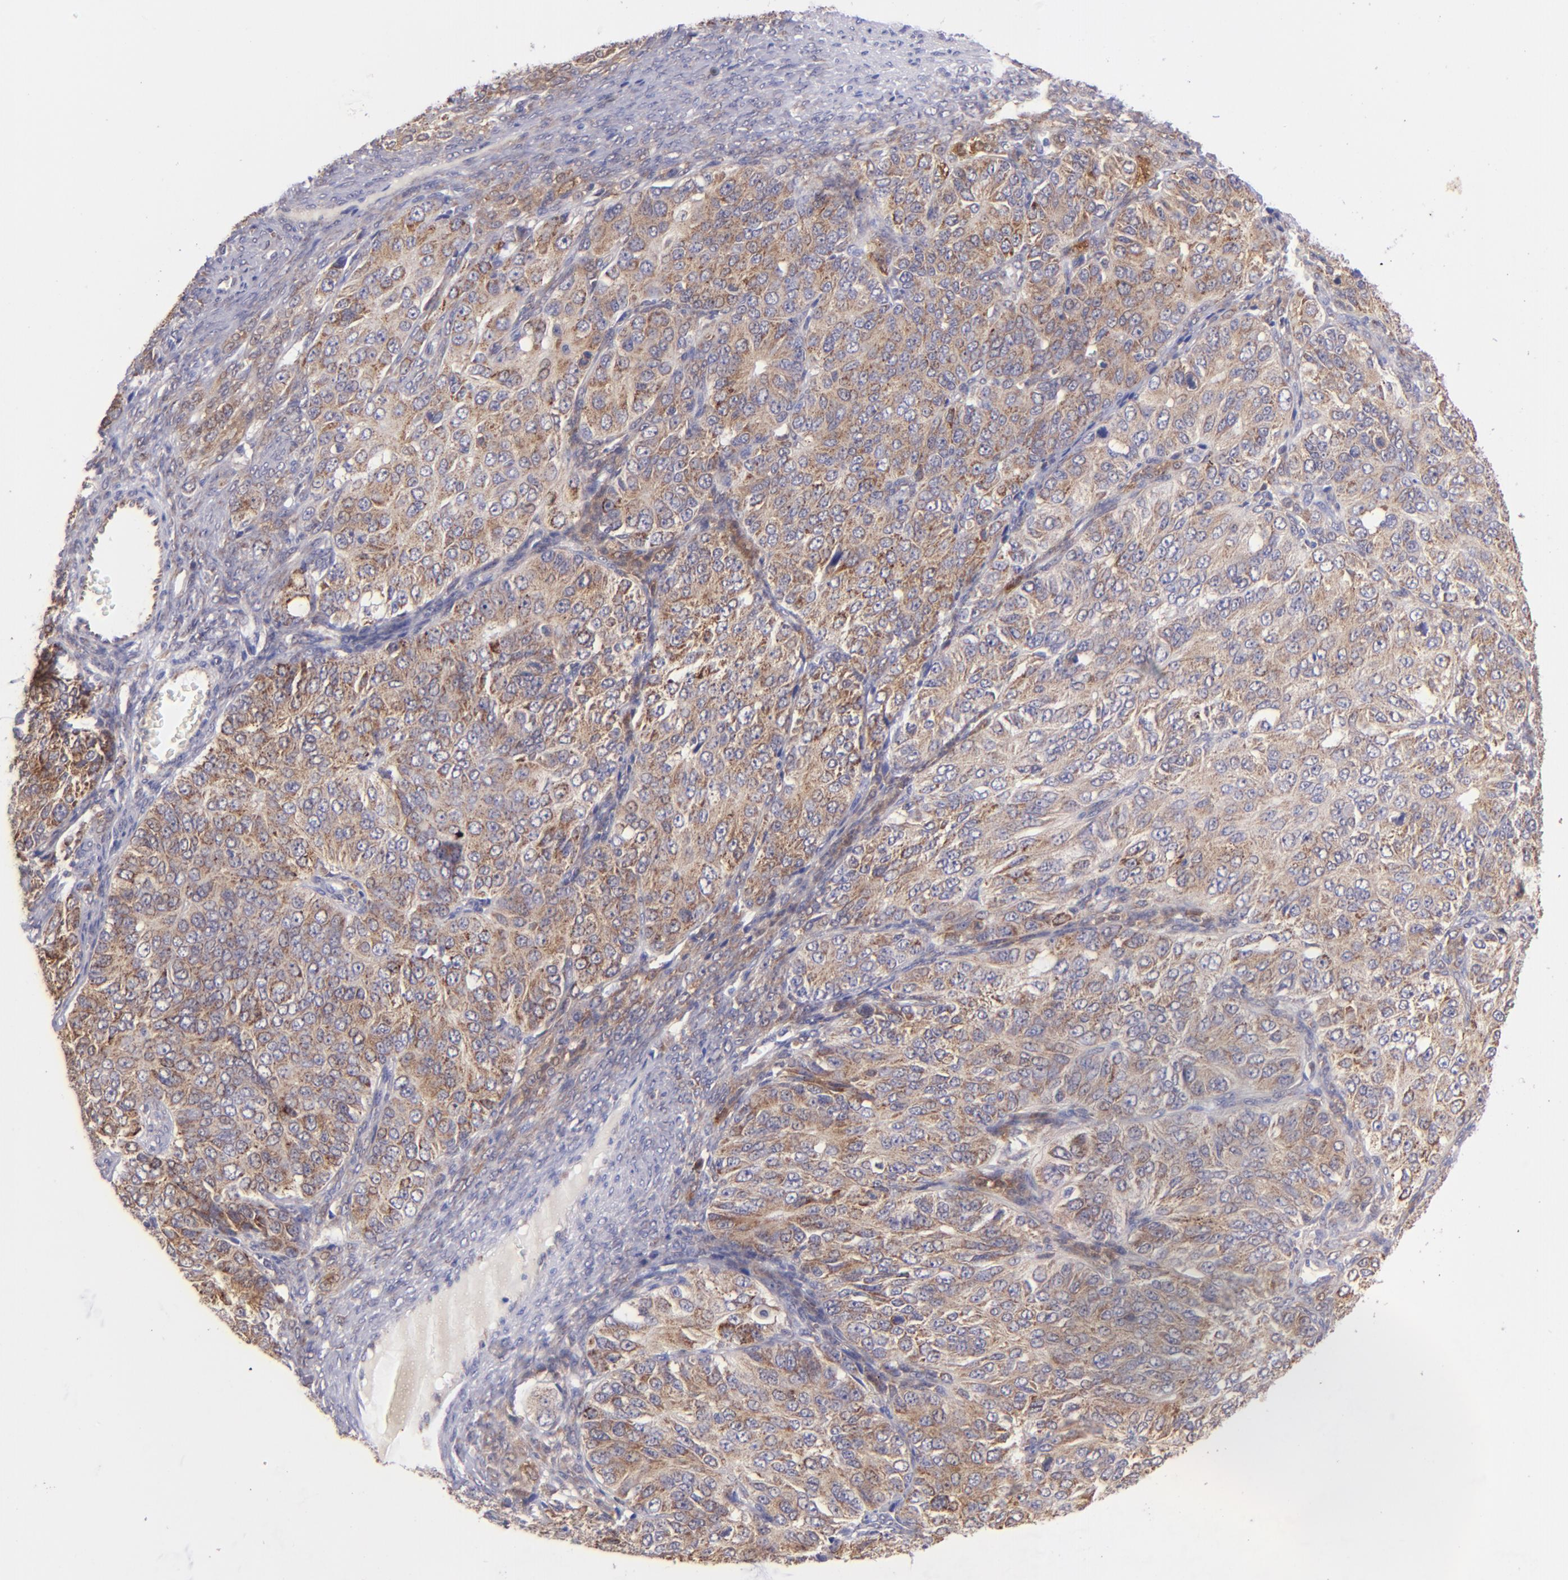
{"staining": {"intensity": "moderate", "quantity": ">75%", "location": "cytoplasmic/membranous"}, "tissue": "ovarian cancer", "cell_type": "Tumor cells", "image_type": "cancer", "snomed": [{"axis": "morphology", "description": "Carcinoma, endometroid"}, {"axis": "topography", "description": "Ovary"}], "caption": "High-power microscopy captured an IHC micrograph of ovarian cancer, revealing moderate cytoplasmic/membranous staining in approximately >75% of tumor cells.", "gene": "SH2D4A", "patient": {"sex": "female", "age": 51}}